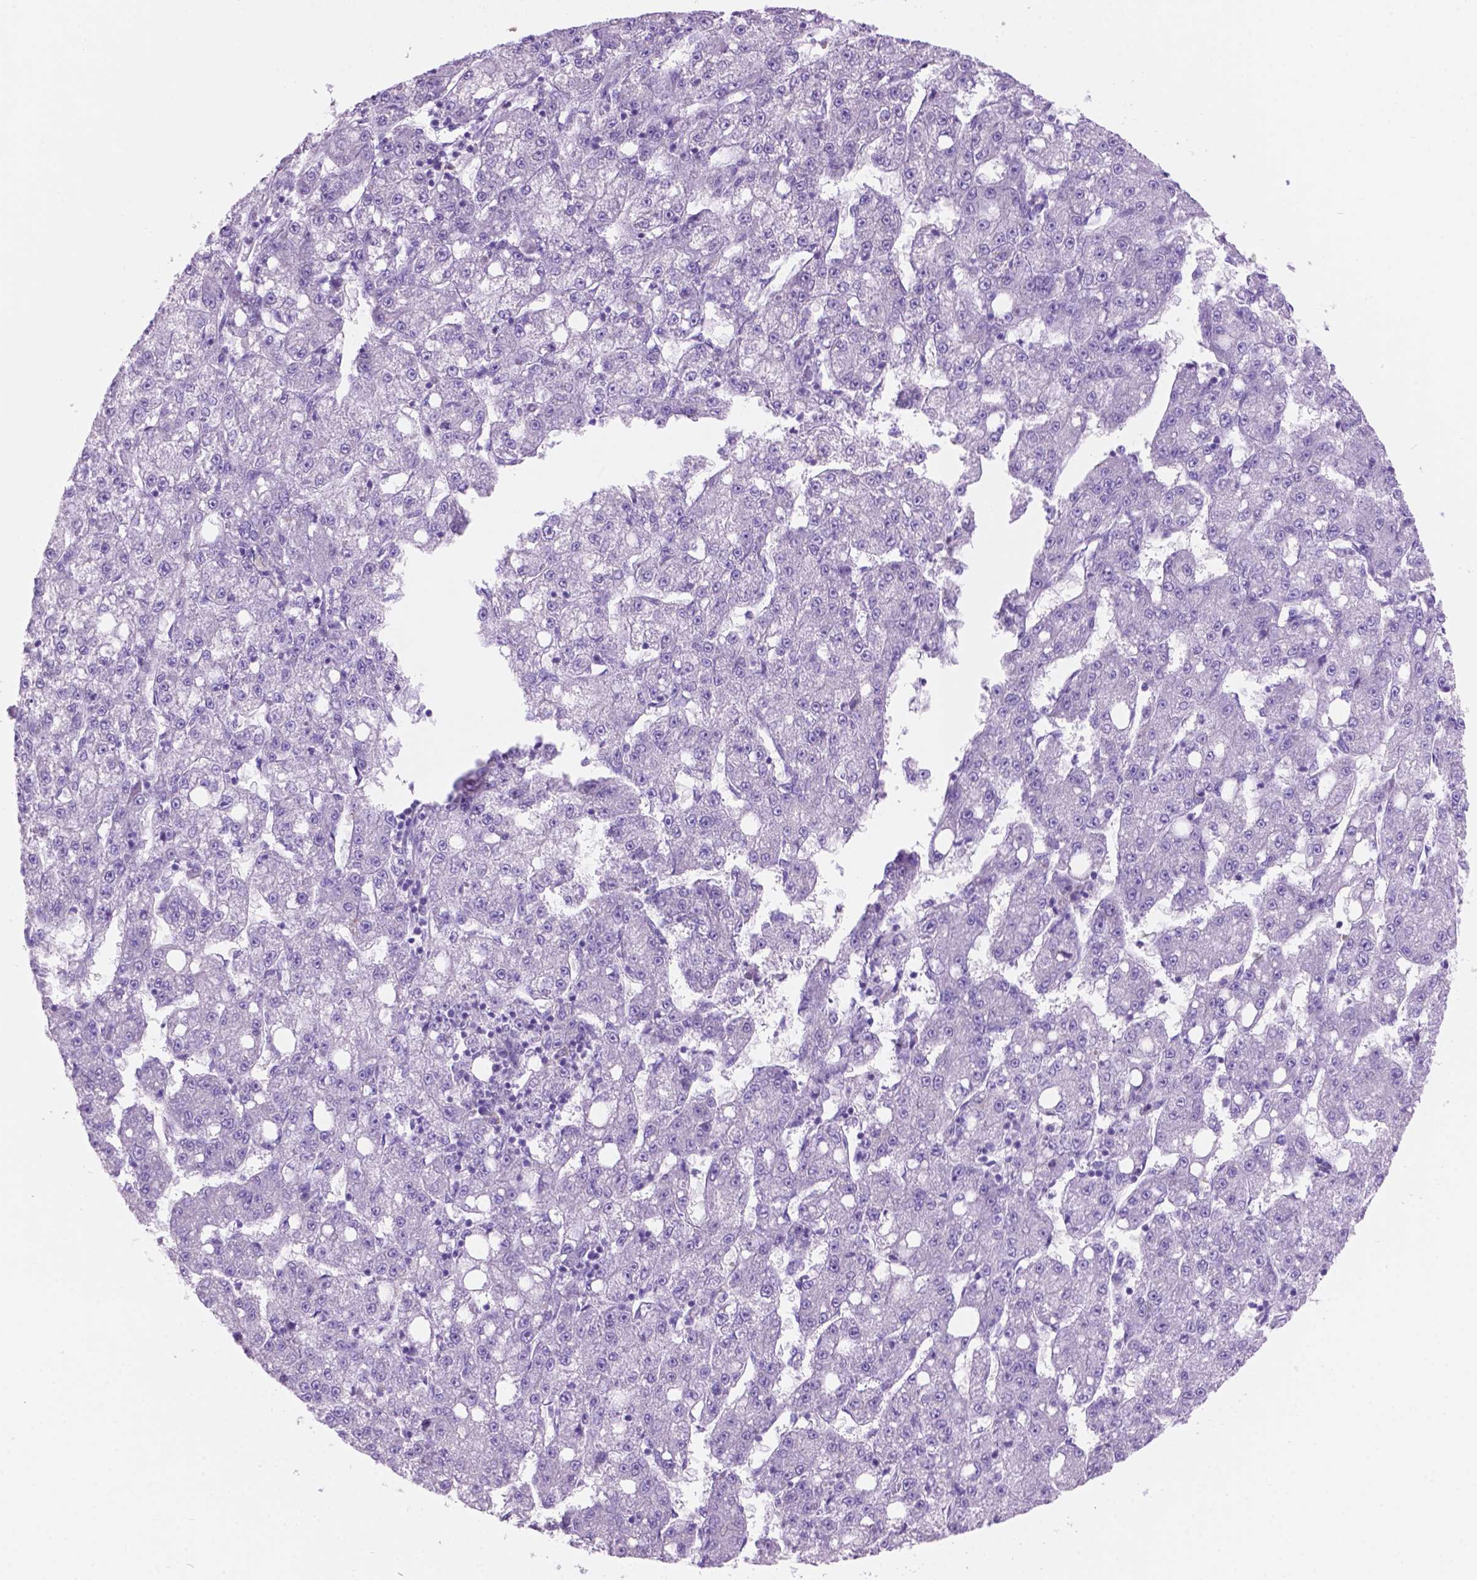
{"staining": {"intensity": "negative", "quantity": "none", "location": "none"}, "tissue": "liver cancer", "cell_type": "Tumor cells", "image_type": "cancer", "snomed": [{"axis": "morphology", "description": "Carcinoma, Hepatocellular, NOS"}, {"axis": "topography", "description": "Liver"}], "caption": "Immunohistochemical staining of liver hepatocellular carcinoma displays no significant expression in tumor cells. (Stains: DAB (3,3'-diaminobenzidine) immunohistochemistry (IHC) with hematoxylin counter stain, Microscopy: brightfield microscopy at high magnification).", "gene": "GRIN2B", "patient": {"sex": "female", "age": 65}}